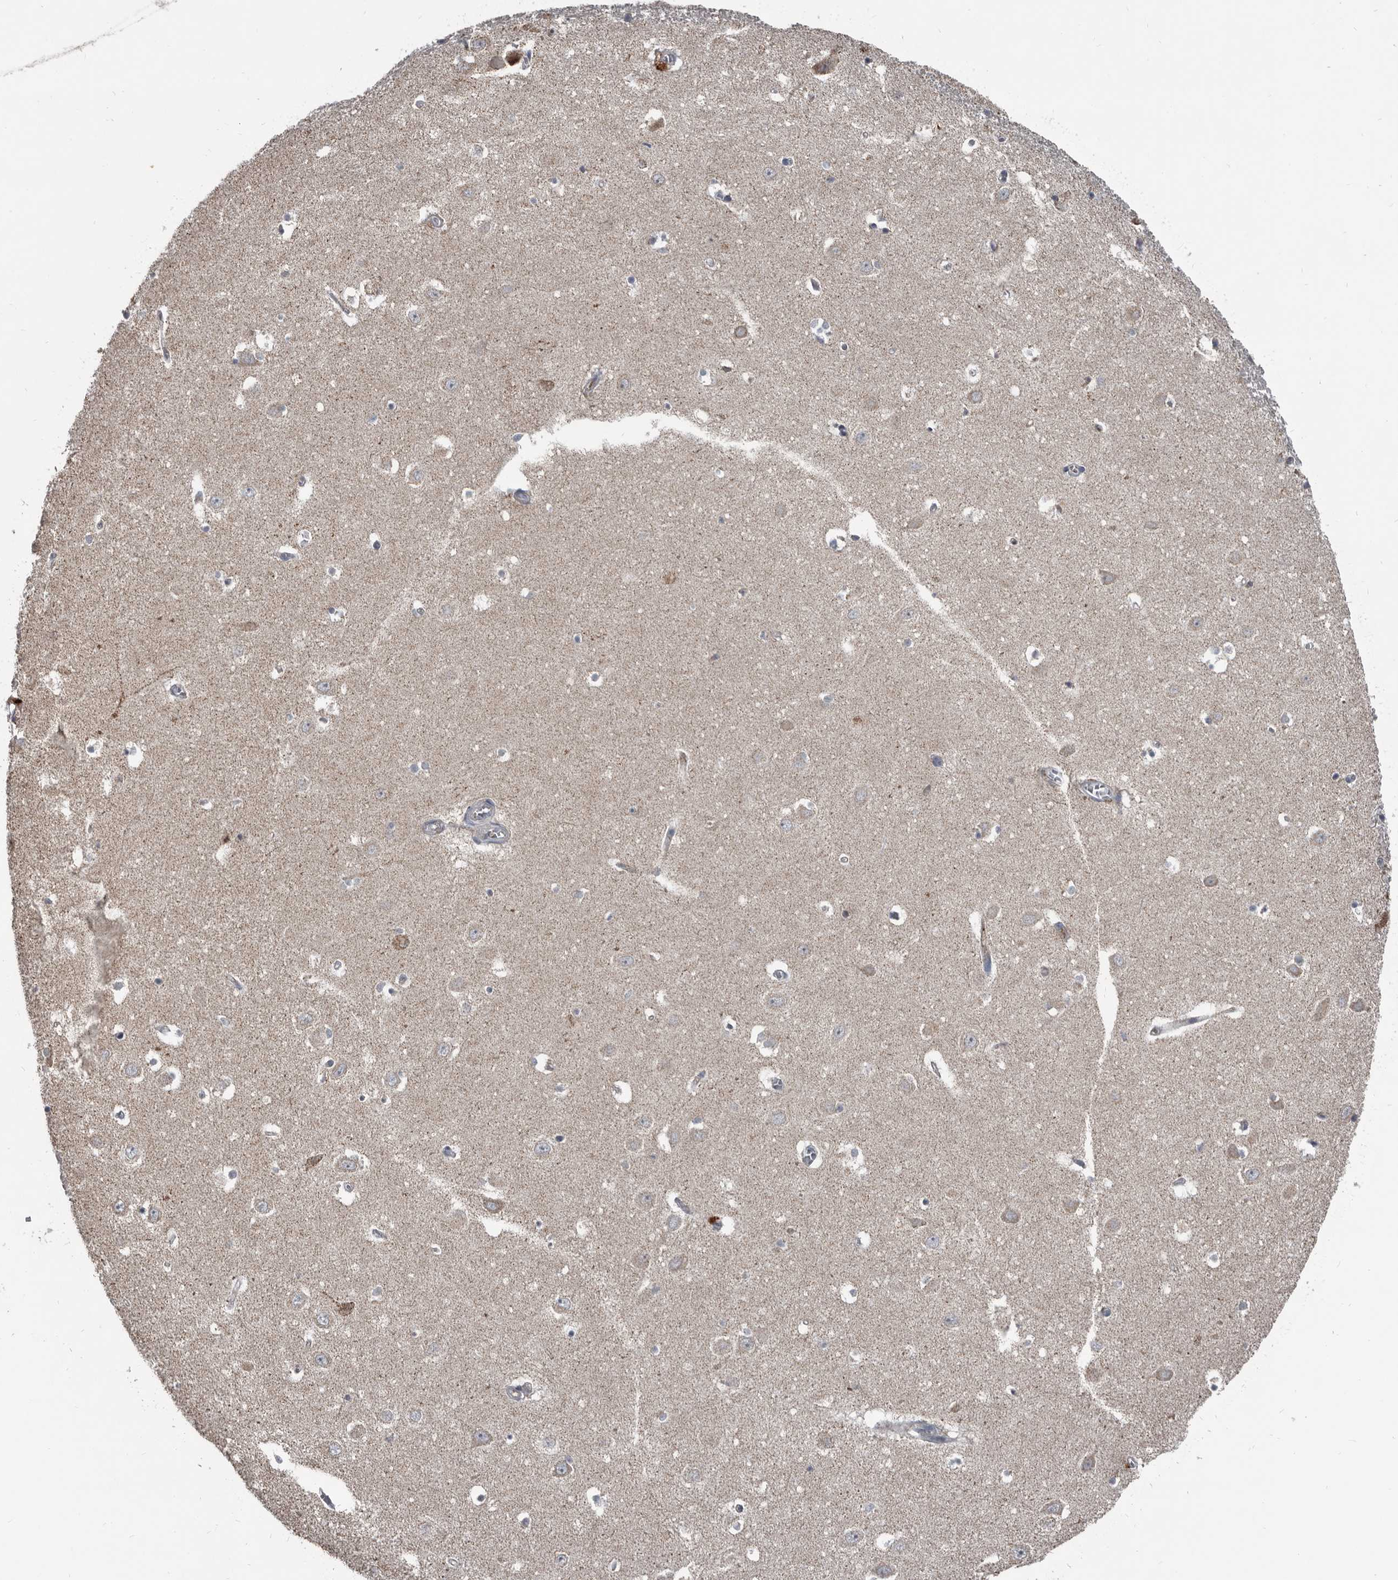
{"staining": {"intensity": "weak", "quantity": "<25%", "location": "cytoplasmic/membranous"}, "tissue": "hippocampus", "cell_type": "Glial cells", "image_type": "normal", "snomed": [{"axis": "morphology", "description": "Normal tissue, NOS"}, {"axis": "topography", "description": "Hippocampus"}], "caption": "This is an IHC image of unremarkable human hippocampus. There is no expression in glial cells.", "gene": "GREB1", "patient": {"sex": "female", "age": 64}}